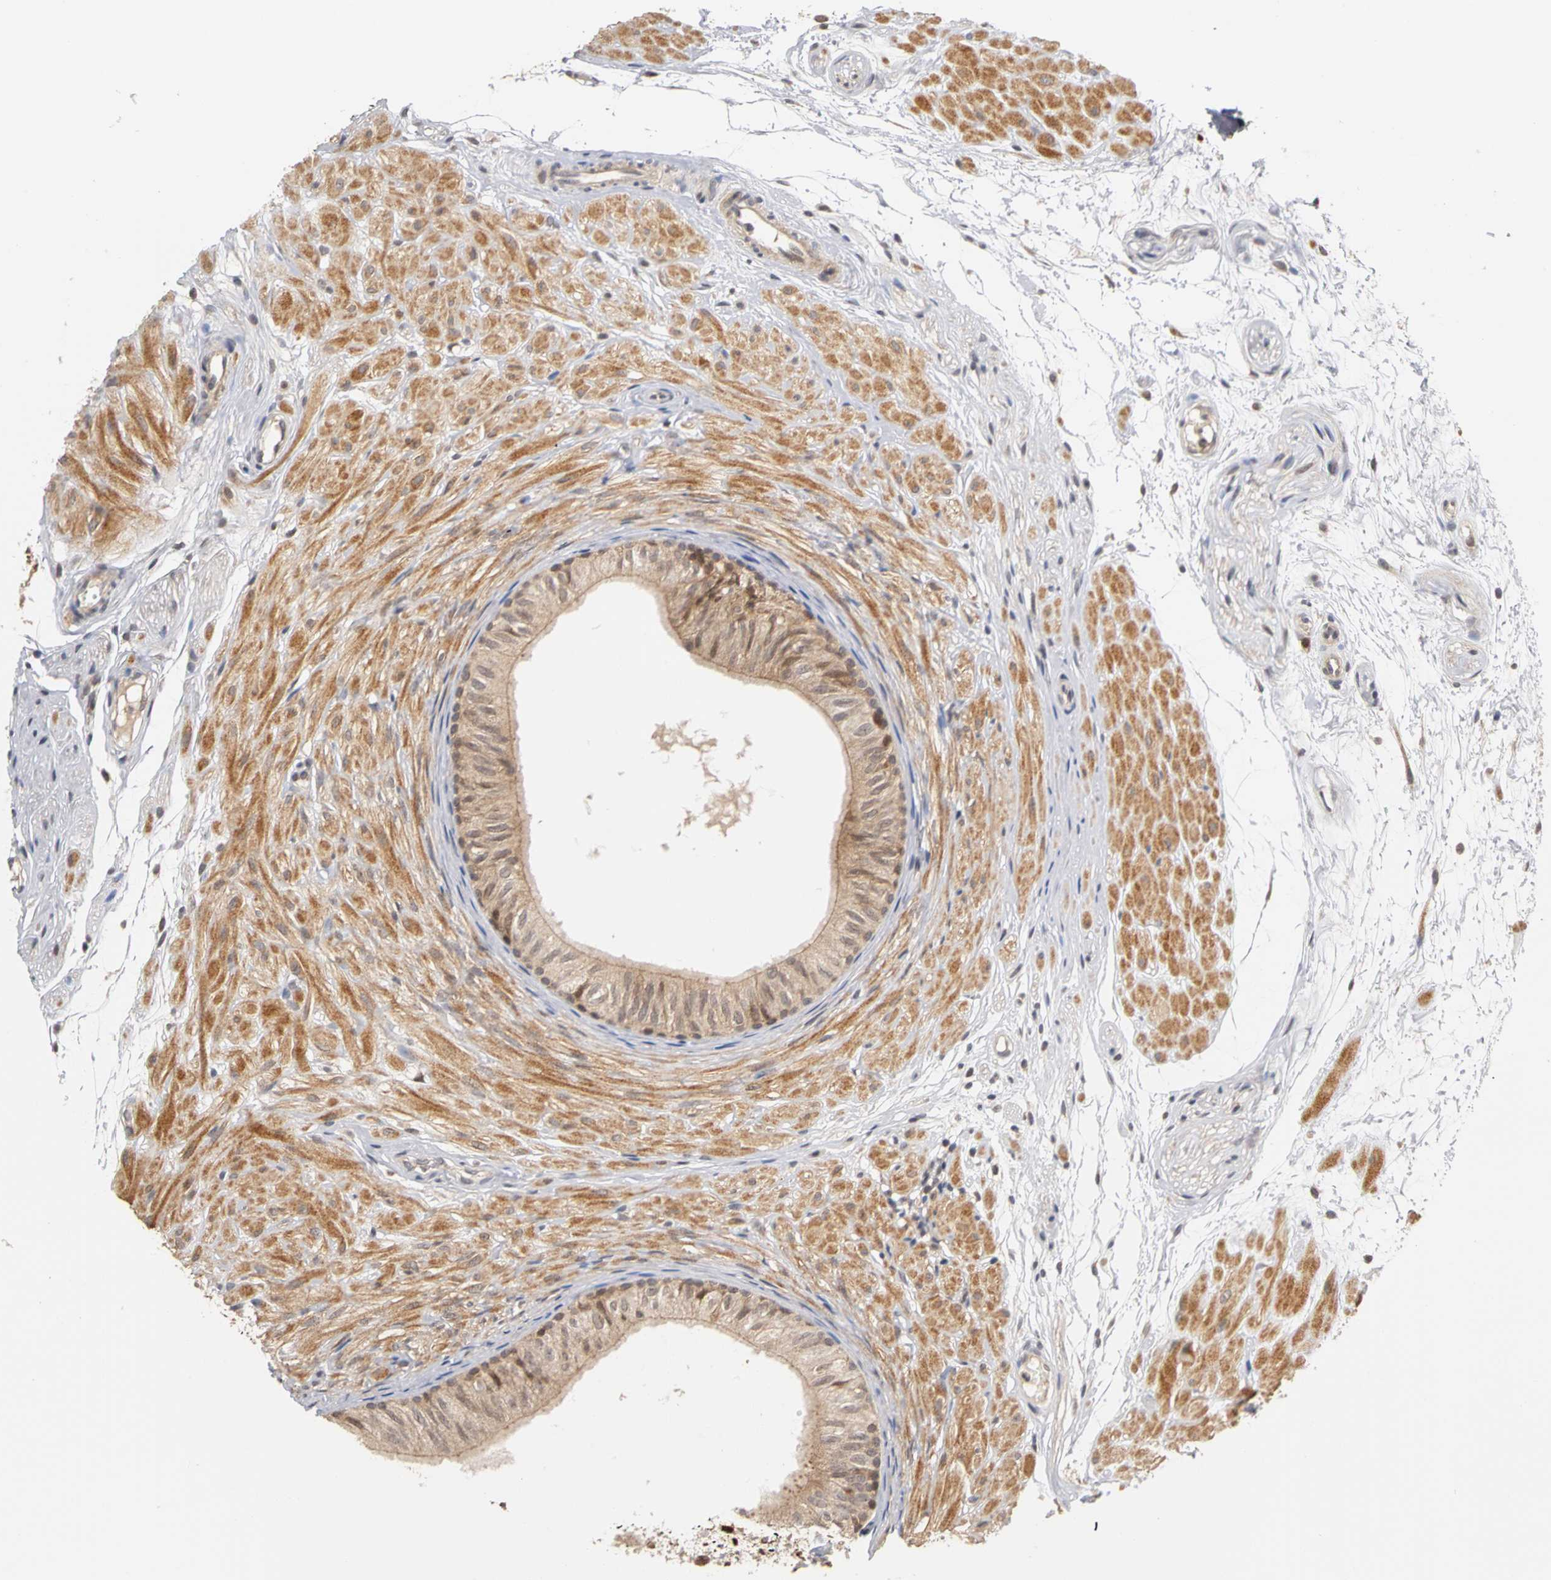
{"staining": {"intensity": "moderate", "quantity": ">75%", "location": "cytoplasmic/membranous,nuclear"}, "tissue": "epididymis", "cell_type": "Glandular cells", "image_type": "normal", "snomed": [{"axis": "morphology", "description": "Normal tissue, NOS"}, {"axis": "morphology", "description": "Atrophy, NOS"}, {"axis": "topography", "description": "Testis"}, {"axis": "topography", "description": "Epididymis"}], "caption": "Immunohistochemistry (DAB) staining of normal epididymis displays moderate cytoplasmic/membranous,nuclear protein expression in approximately >75% of glandular cells. (brown staining indicates protein expression, while blue staining denotes nuclei).", "gene": "UBE2M", "patient": {"sex": "male", "age": 18}}